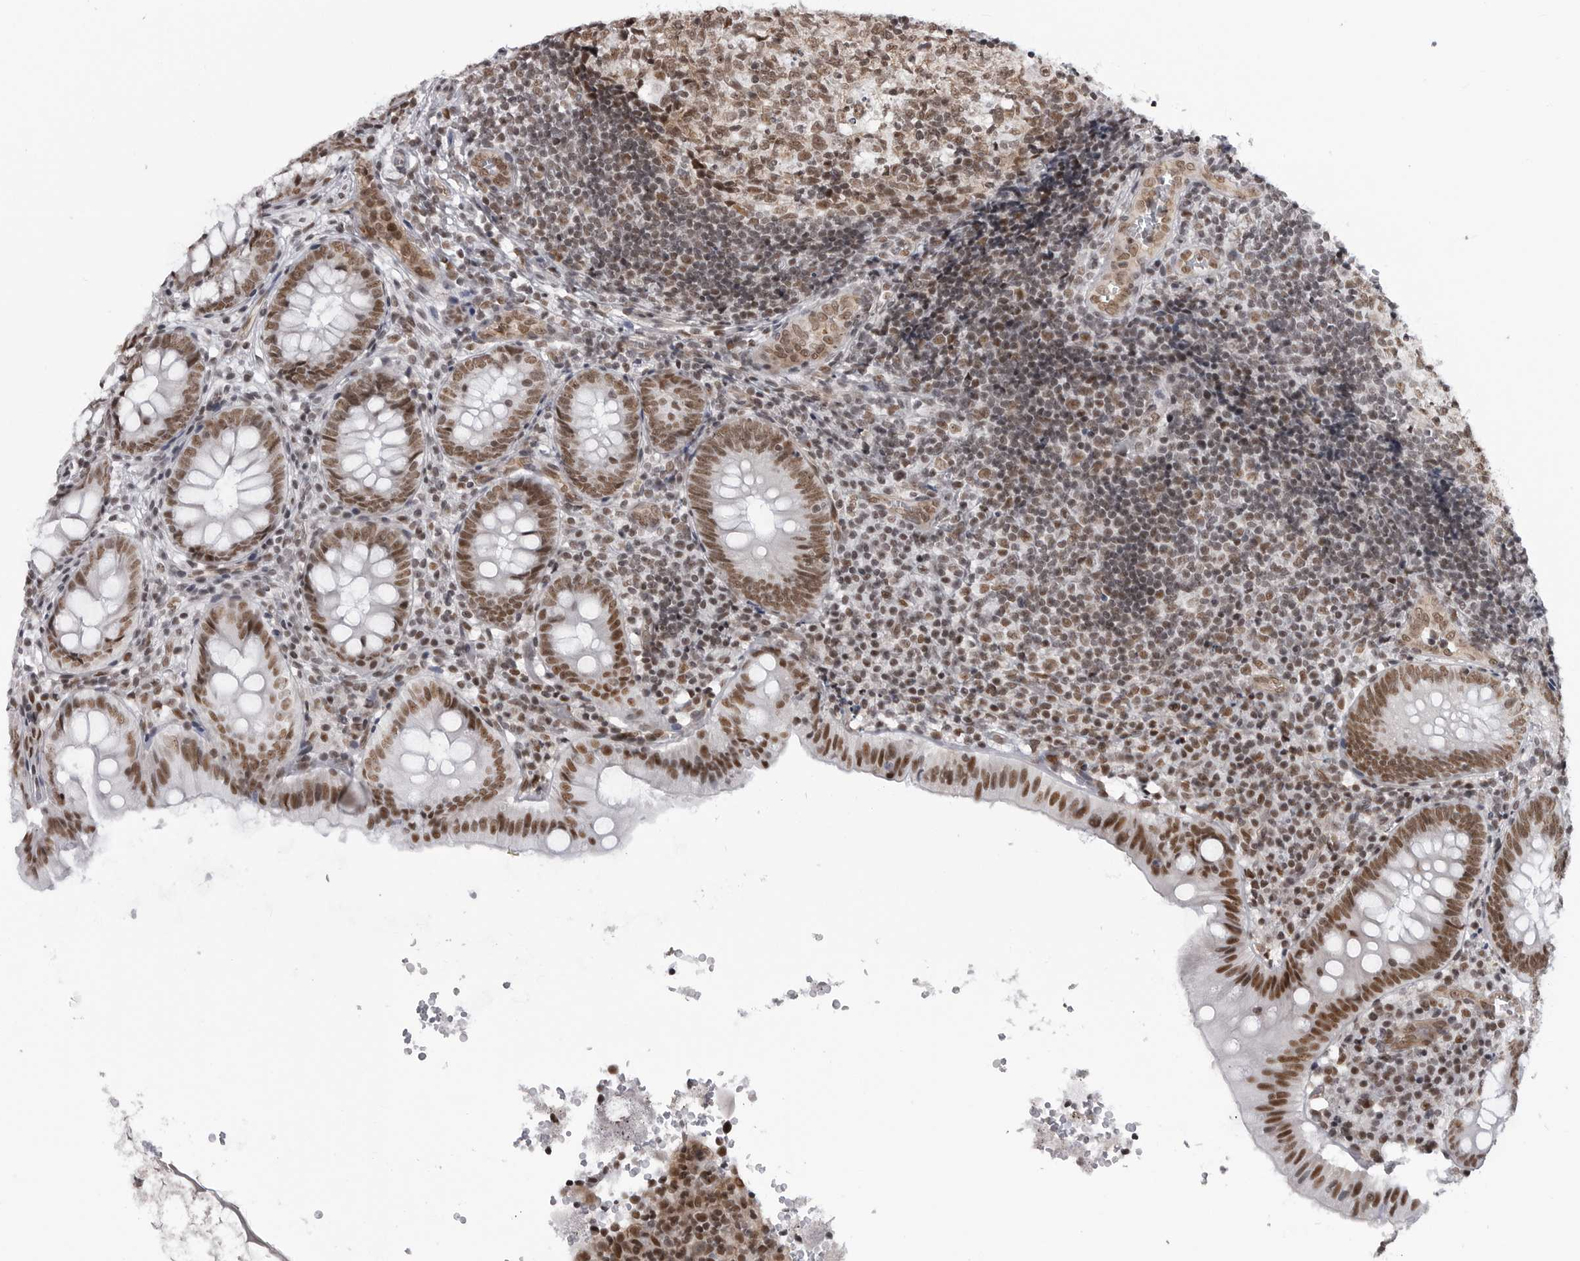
{"staining": {"intensity": "moderate", "quantity": ">75%", "location": "nuclear"}, "tissue": "appendix", "cell_type": "Glandular cells", "image_type": "normal", "snomed": [{"axis": "morphology", "description": "Normal tissue, NOS"}, {"axis": "topography", "description": "Appendix"}], "caption": "Immunohistochemical staining of normal appendix reveals medium levels of moderate nuclear expression in about >75% of glandular cells. (DAB (3,3'-diaminobenzidine) = brown stain, brightfield microscopy at high magnification).", "gene": "RNF26", "patient": {"sex": "male", "age": 8}}